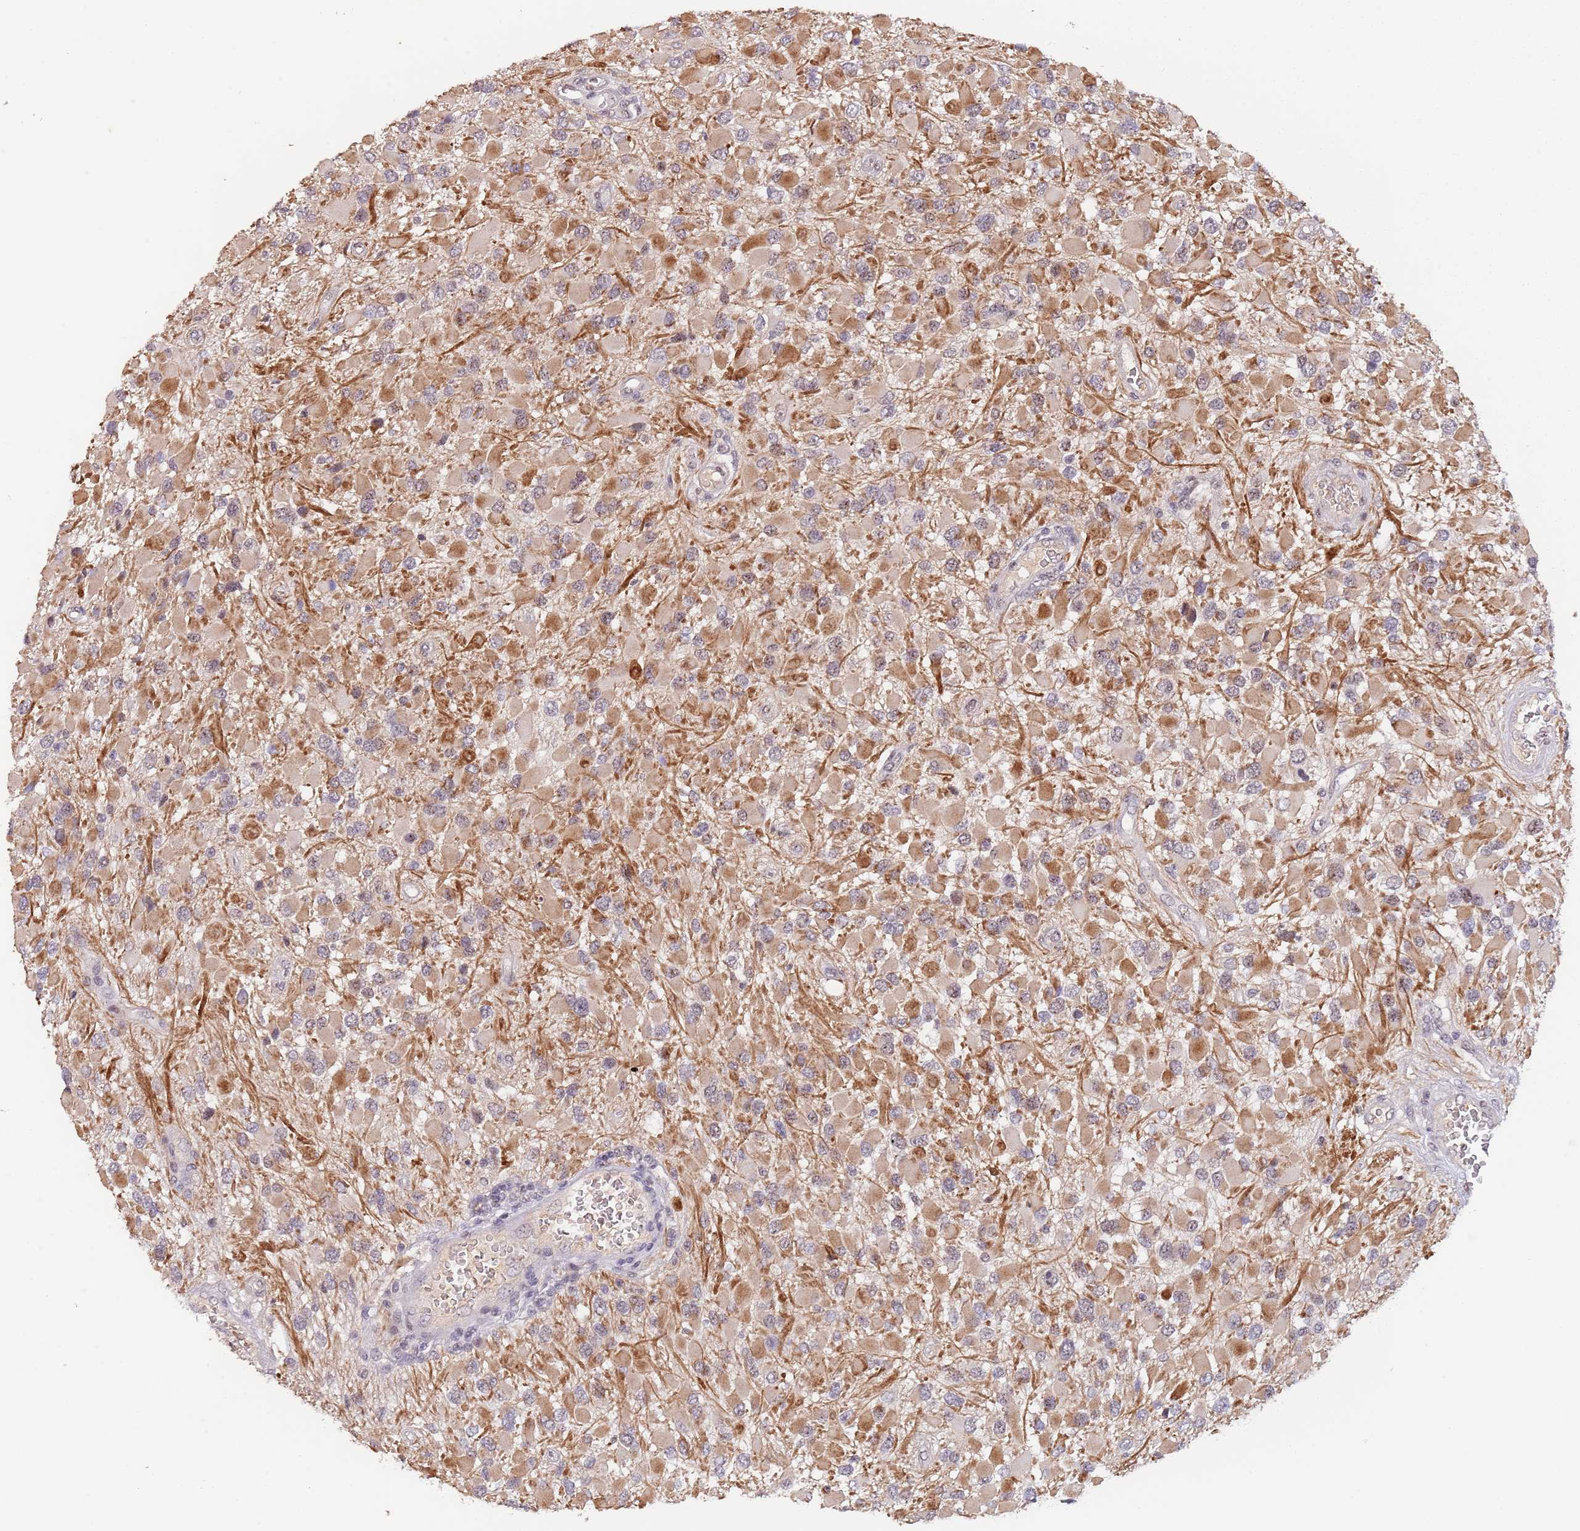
{"staining": {"intensity": "moderate", "quantity": "25%-75%", "location": "cytoplasmic/membranous"}, "tissue": "glioma", "cell_type": "Tumor cells", "image_type": "cancer", "snomed": [{"axis": "morphology", "description": "Glioma, malignant, High grade"}, {"axis": "topography", "description": "Brain"}], "caption": "Malignant high-grade glioma was stained to show a protein in brown. There is medium levels of moderate cytoplasmic/membranous staining in approximately 25%-75% of tumor cells.", "gene": "CIZ1", "patient": {"sex": "male", "age": 53}}